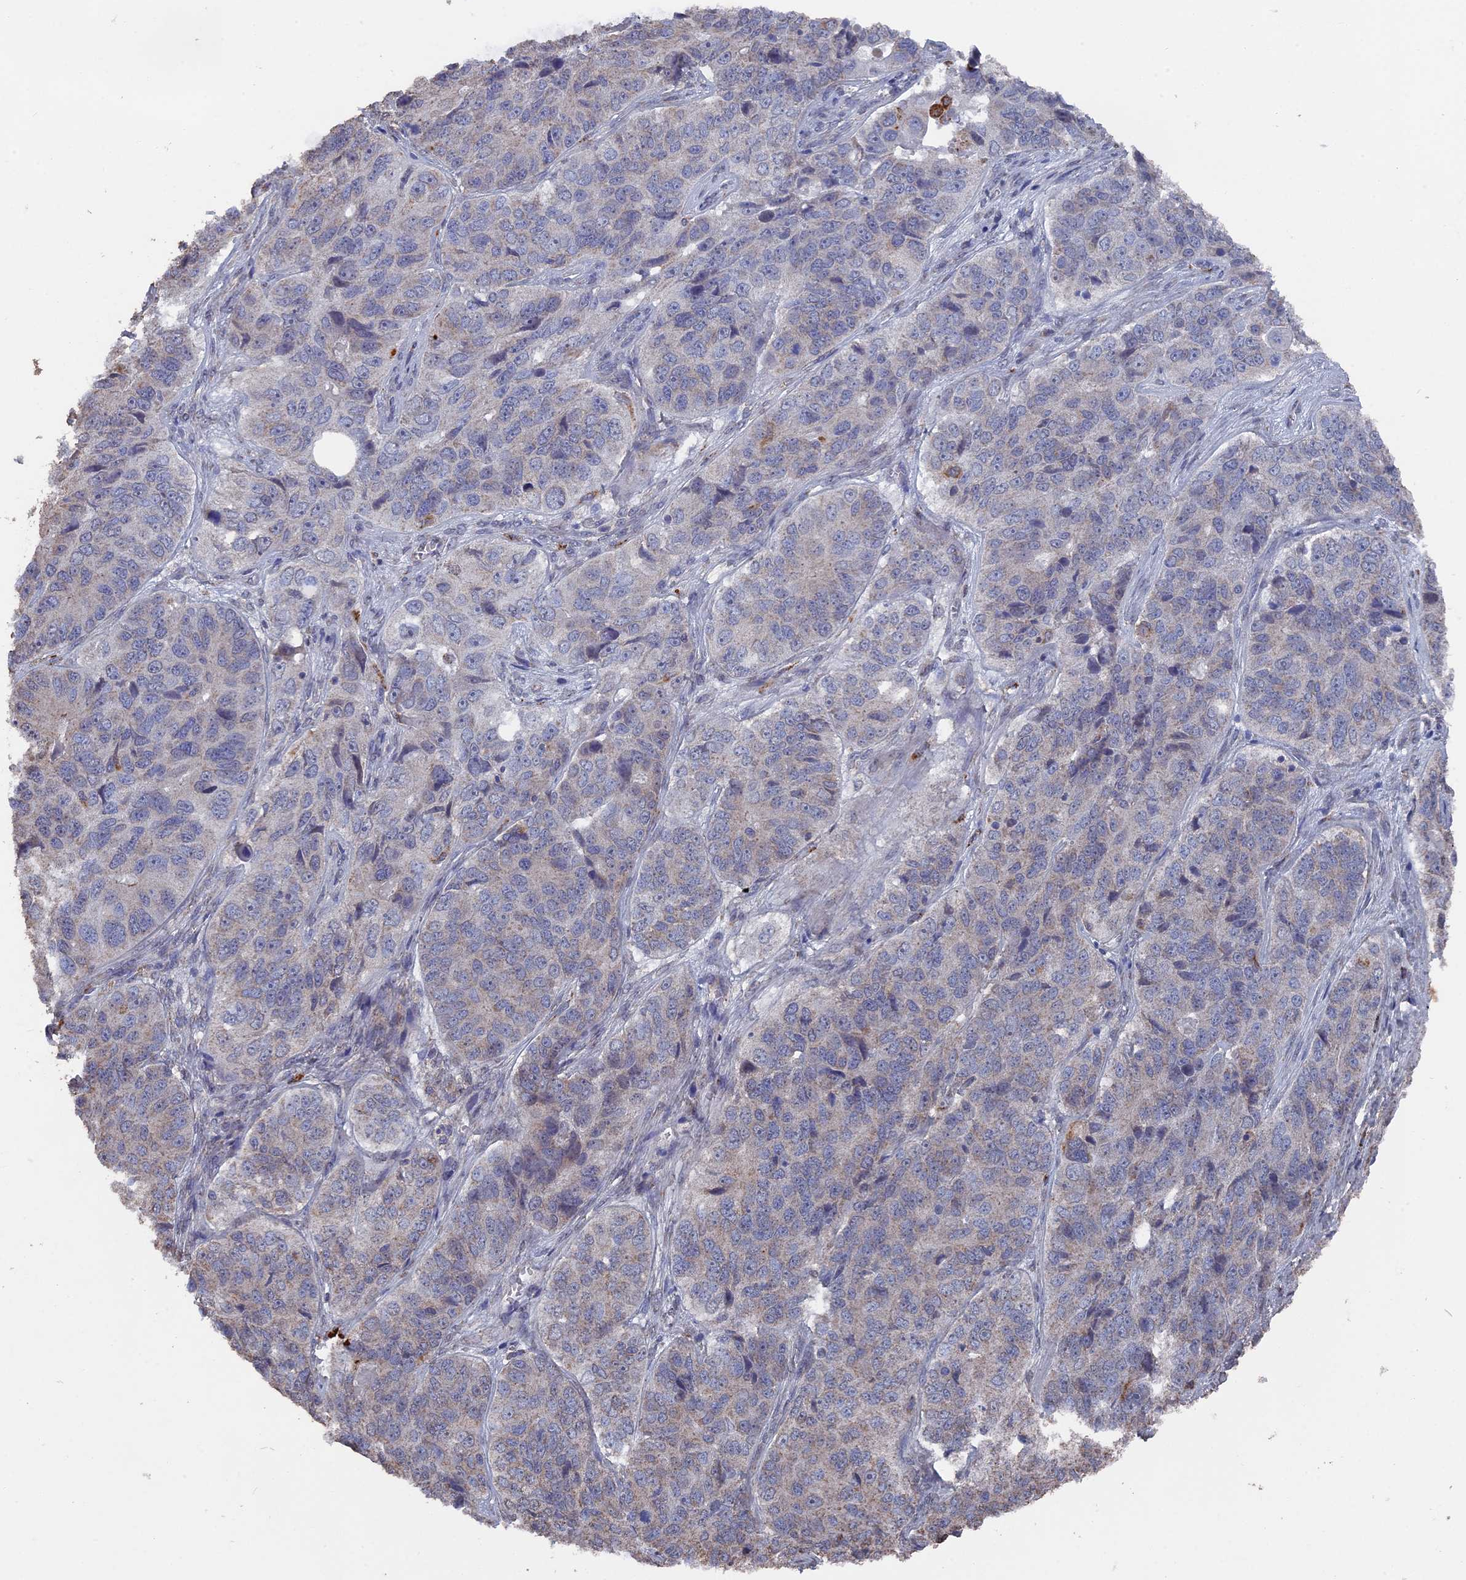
{"staining": {"intensity": "moderate", "quantity": "25%-75%", "location": "cytoplasmic/membranous"}, "tissue": "ovarian cancer", "cell_type": "Tumor cells", "image_type": "cancer", "snomed": [{"axis": "morphology", "description": "Carcinoma, endometroid"}, {"axis": "topography", "description": "Ovary"}], "caption": "Ovarian cancer (endometroid carcinoma) was stained to show a protein in brown. There is medium levels of moderate cytoplasmic/membranous positivity in about 25%-75% of tumor cells.", "gene": "SMG9", "patient": {"sex": "female", "age": 51}}